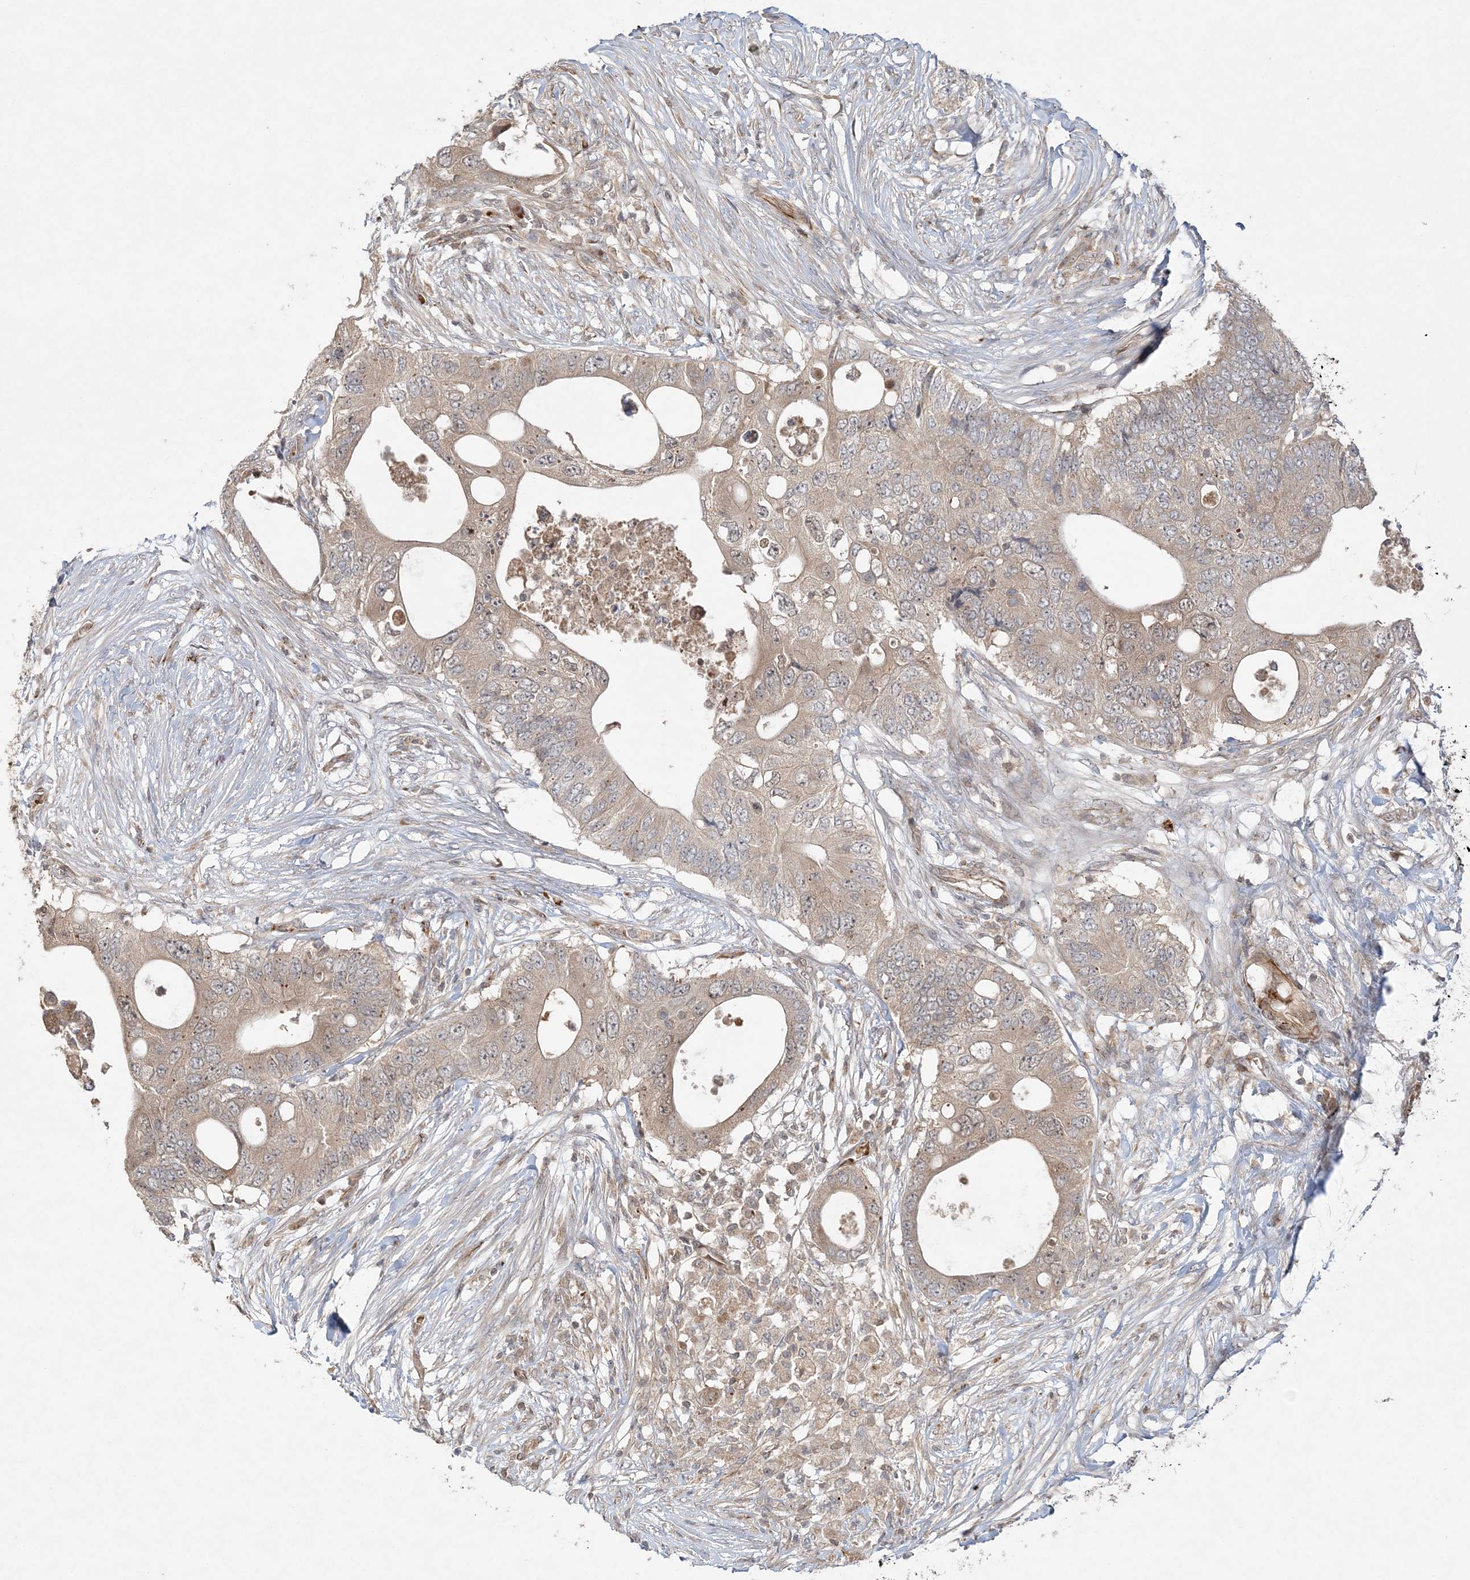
{"staining": {"intensity": "moderate", "quantity": ">75%", "location": "cytoplasmic/membranous,nuclear"}, "tissue": "colorectal cancer", "cell_type": "Tumor cells", "image_type": "cancer", "snomed": [{"axis": "morphology", "description": "Adenocarcinoma, NOS"}, {"axis": "topography", "description": "Colon"}], "caption": "Colorectal adenocarcinoma stained with DAB immunohistochemistry (IHC) demonstrates medium levels of moderate cytoplasmic/membranous and nuclear positivity in about >75% of tumor cells. (brown staining indicates protein expression, while blue staining denotes nuclei).", "gene": "INPP1", "patient": {"sex": "male", "age": 71}}